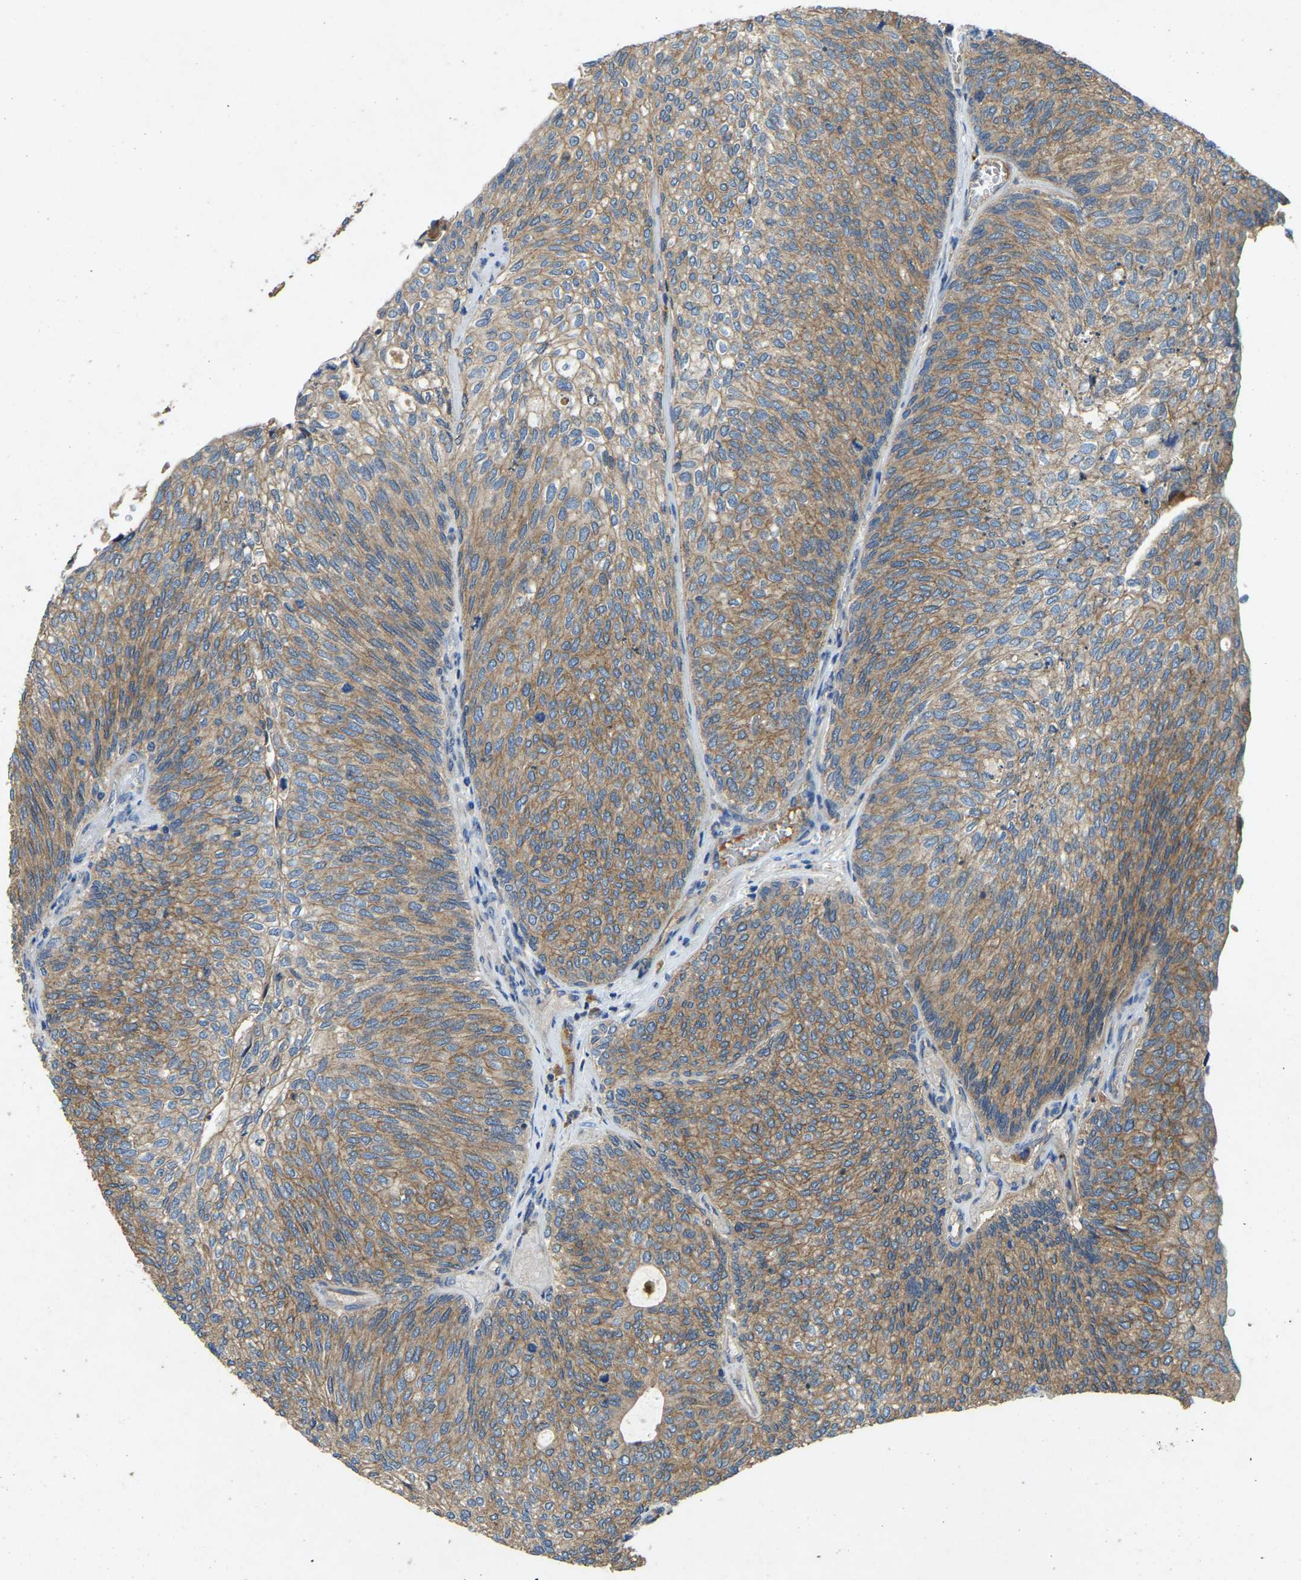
{"staining": {"intensity": "moderate", "quantity": ">75%", "location": "cytoplasmic/membranous"}, "tissue": "urothelial cancer", "cell_type": "Tumor cells", "image_type": "cancer", "snomed": [{"axis": "morphology", "description": "Urothelial carcinoma, Low grade"}, {"axis": "topography", "description": "Urinary bladder"}], "caption": "A medium amount of moderate cytoplasmic/membranous staining is appreciated in about >75% of tumor cells in urothelial cancer tissue.", "gene": "ATP8B1", "patient": {"sex": "female", "age": 79}}